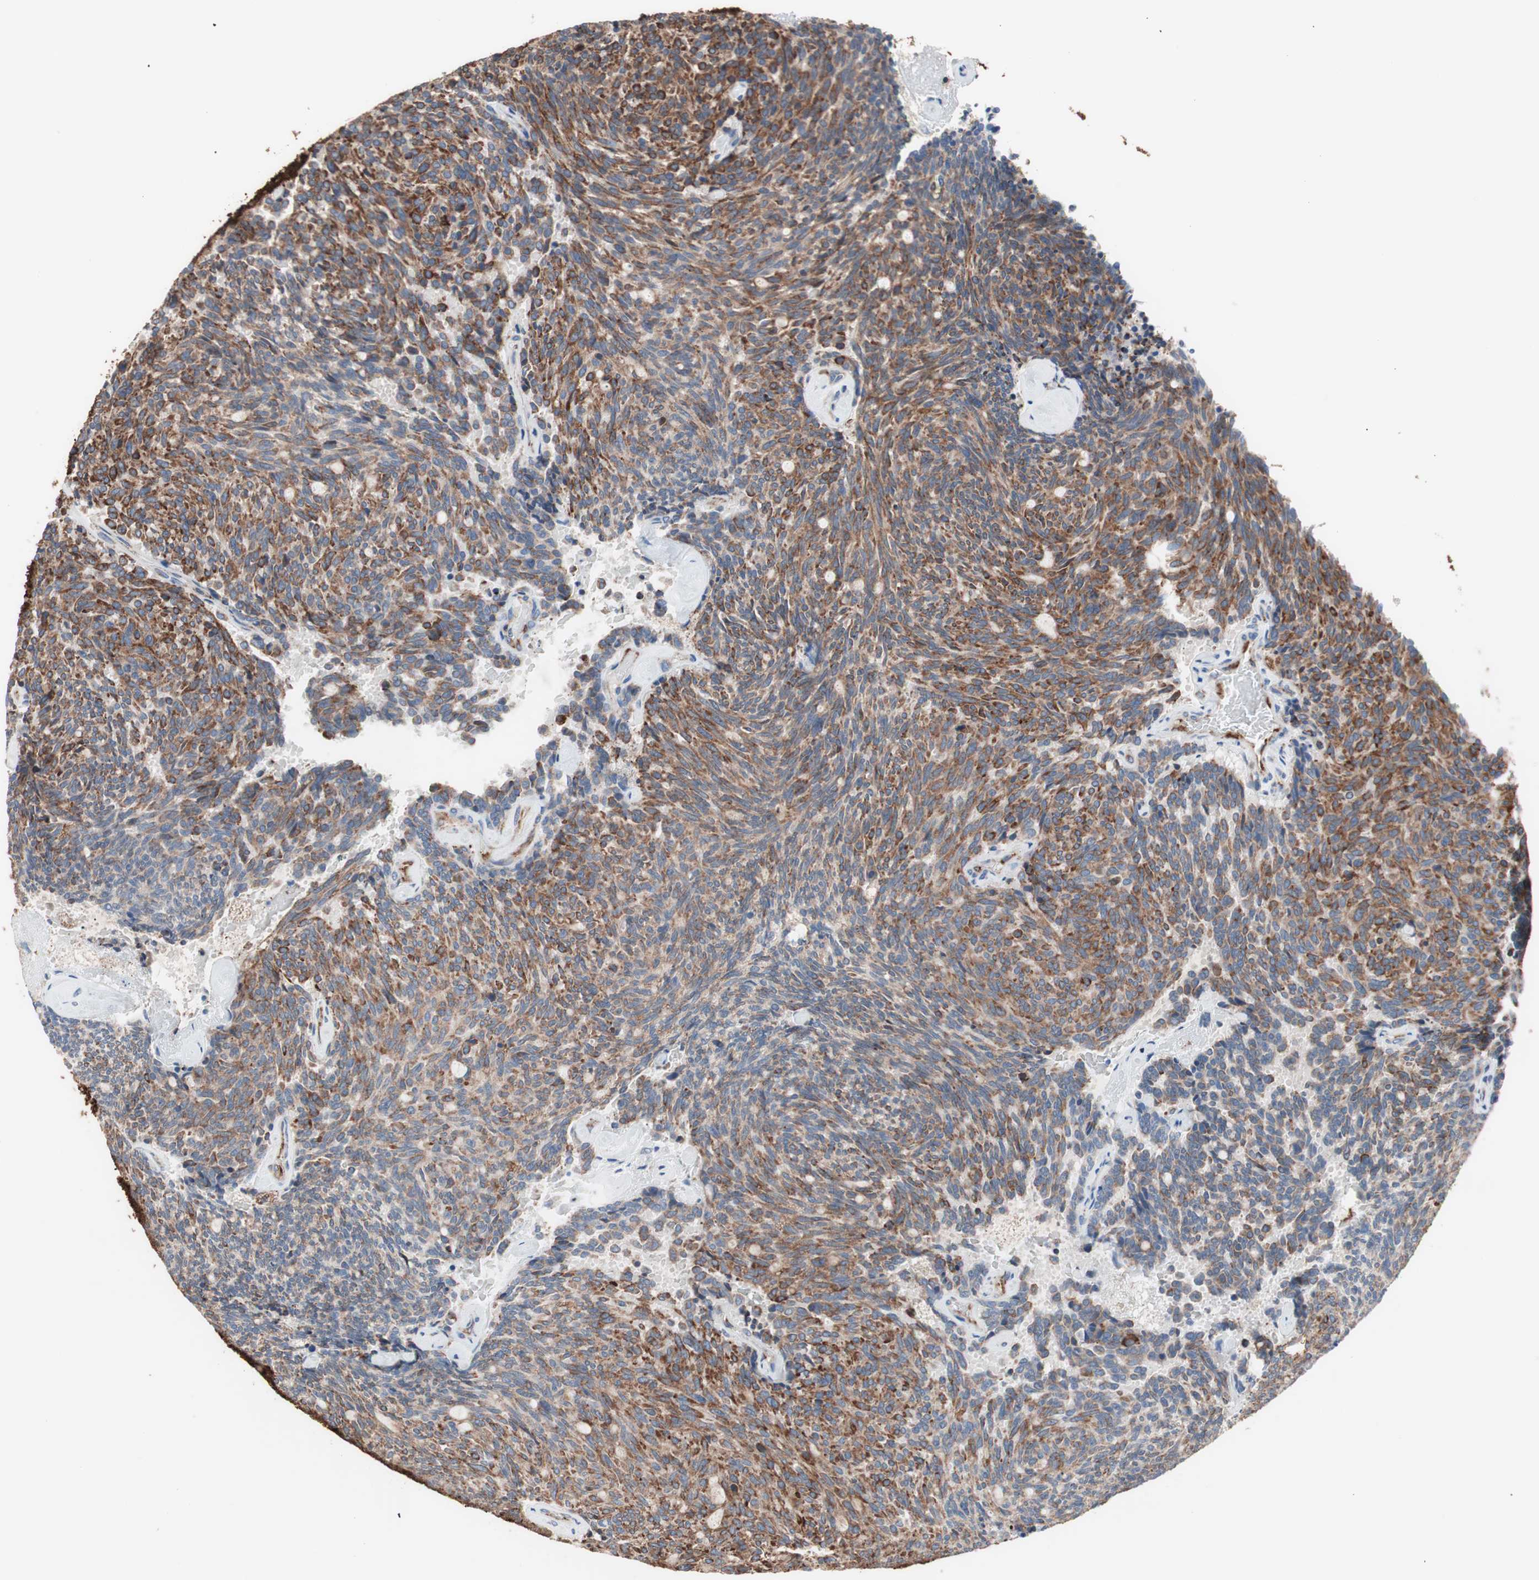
{"staining": {"intensity": "moderate", "quantity": ">75%", "location": "cytoplasmic/membranous"}, "tissue": "carcinoid", "cell_type": "Tumor cells", "image_type": "cancer", "snomed": [{"axis": "morphology", "description": "Carcinoid, malignant, NOS"}, {"axis": "topography", "description": "Pancreas"}], "caption": "Immunohistochemistry (IHC) (DAB) staining of human malignant carcinoid exhibits moderate cytoplasmic/membranous protein expression in about >75% of tumor cells.", "gene": "SLC27A4", "patient": {"sex": "female", "age": 54}}